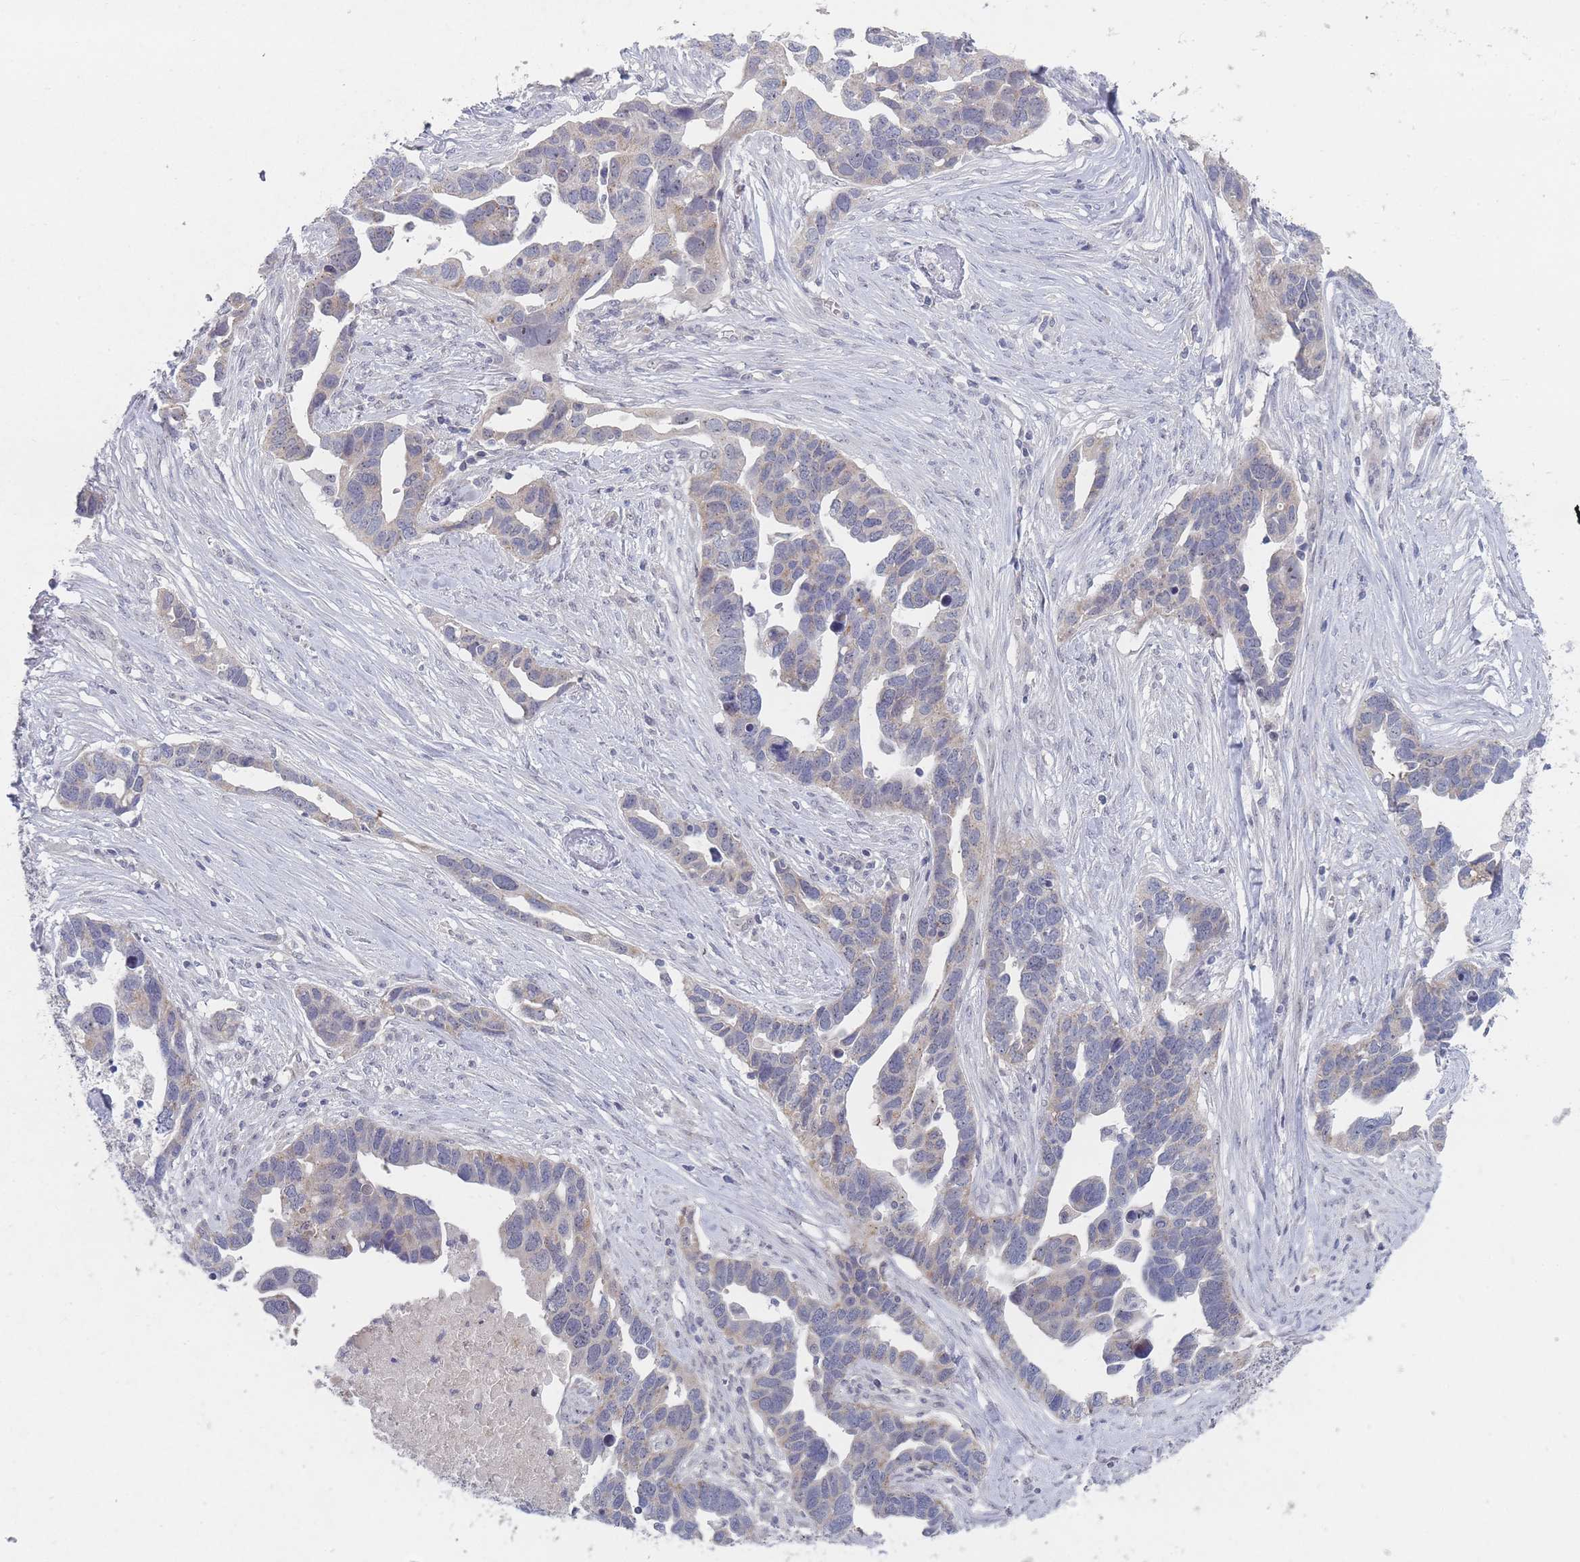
{"staining": {"intensity": "weak", "quantity": "<25%", "location": "cytoplasmic/membranous"}, "tissue": "ovarian cancer", "cell_type": "Tumor cells", "image_type": "cancer", "snomed": [{"axis": "morphology", "description": "Cystadenocarcinoma, serous, NOS"}, {"axis": "topography", "description": "Ovary"}], "caption": "This is an immunohistochemistry image of human serous cystadenocarcinoma (ovarian). There is no expression in tumor cells.", "gene": "RNF8", "patient": {"sex": "female", "age": 54}}